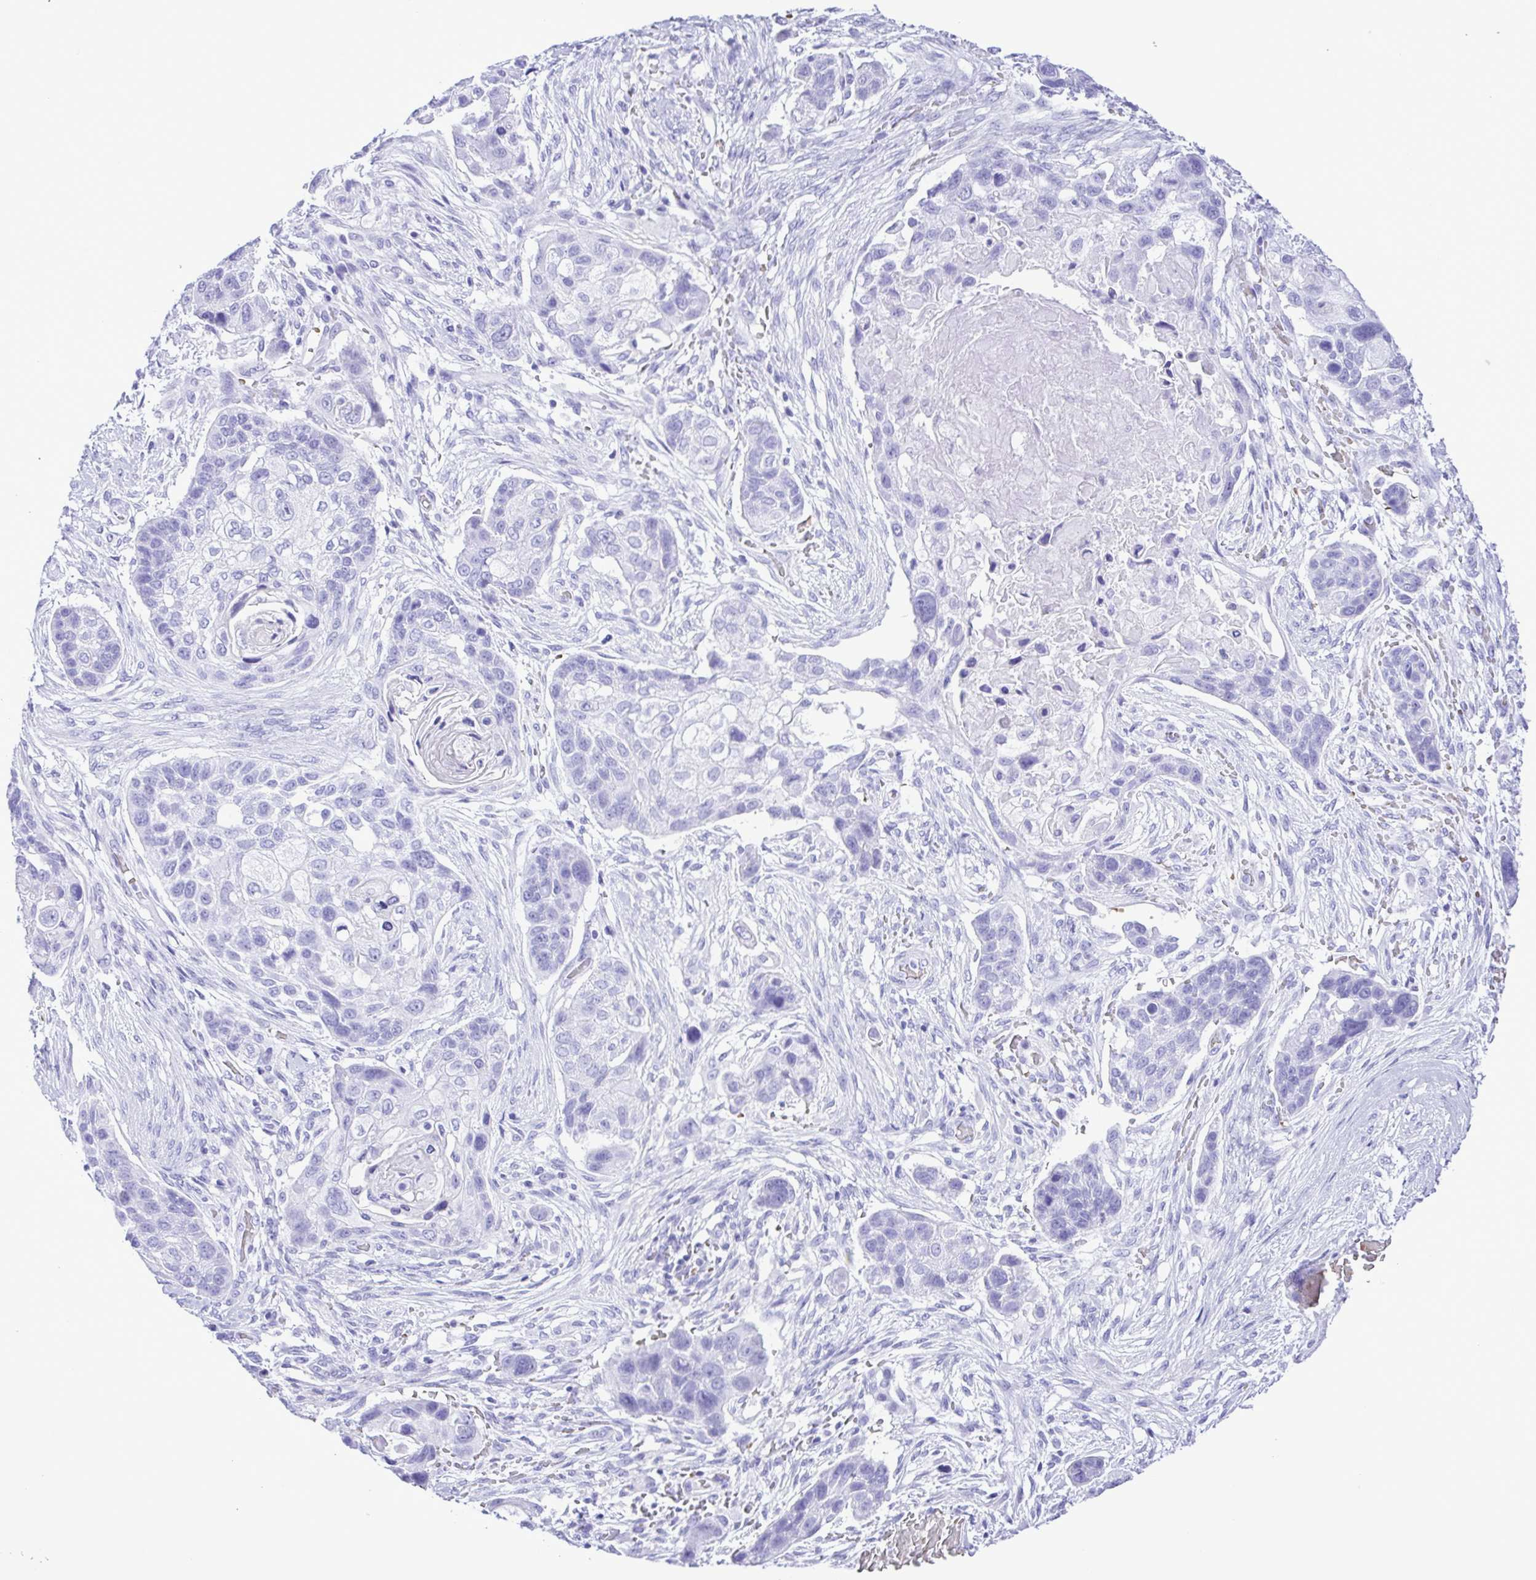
{"staining": {"intensity": "negative", "quantity": "none", "location": "none"}, "tissue": "lung cancer", "cell_type": "Tumor cells", "image_type": "cancer", "snomed": [{"axis": "morphology", "description": "Squamous cell carcinoma, NOS"}, {"axis": "topography", "description": "Lung"}], "caption": "The image shows no significant positivity in tumor cells of lung squamous cell carcinoma. The staining is performed using DAB brown chromogen with nuclei counter-stained in using hematoxylin.", "gene": "SYT1", "patient": {"sex": "male", "age": 69}}